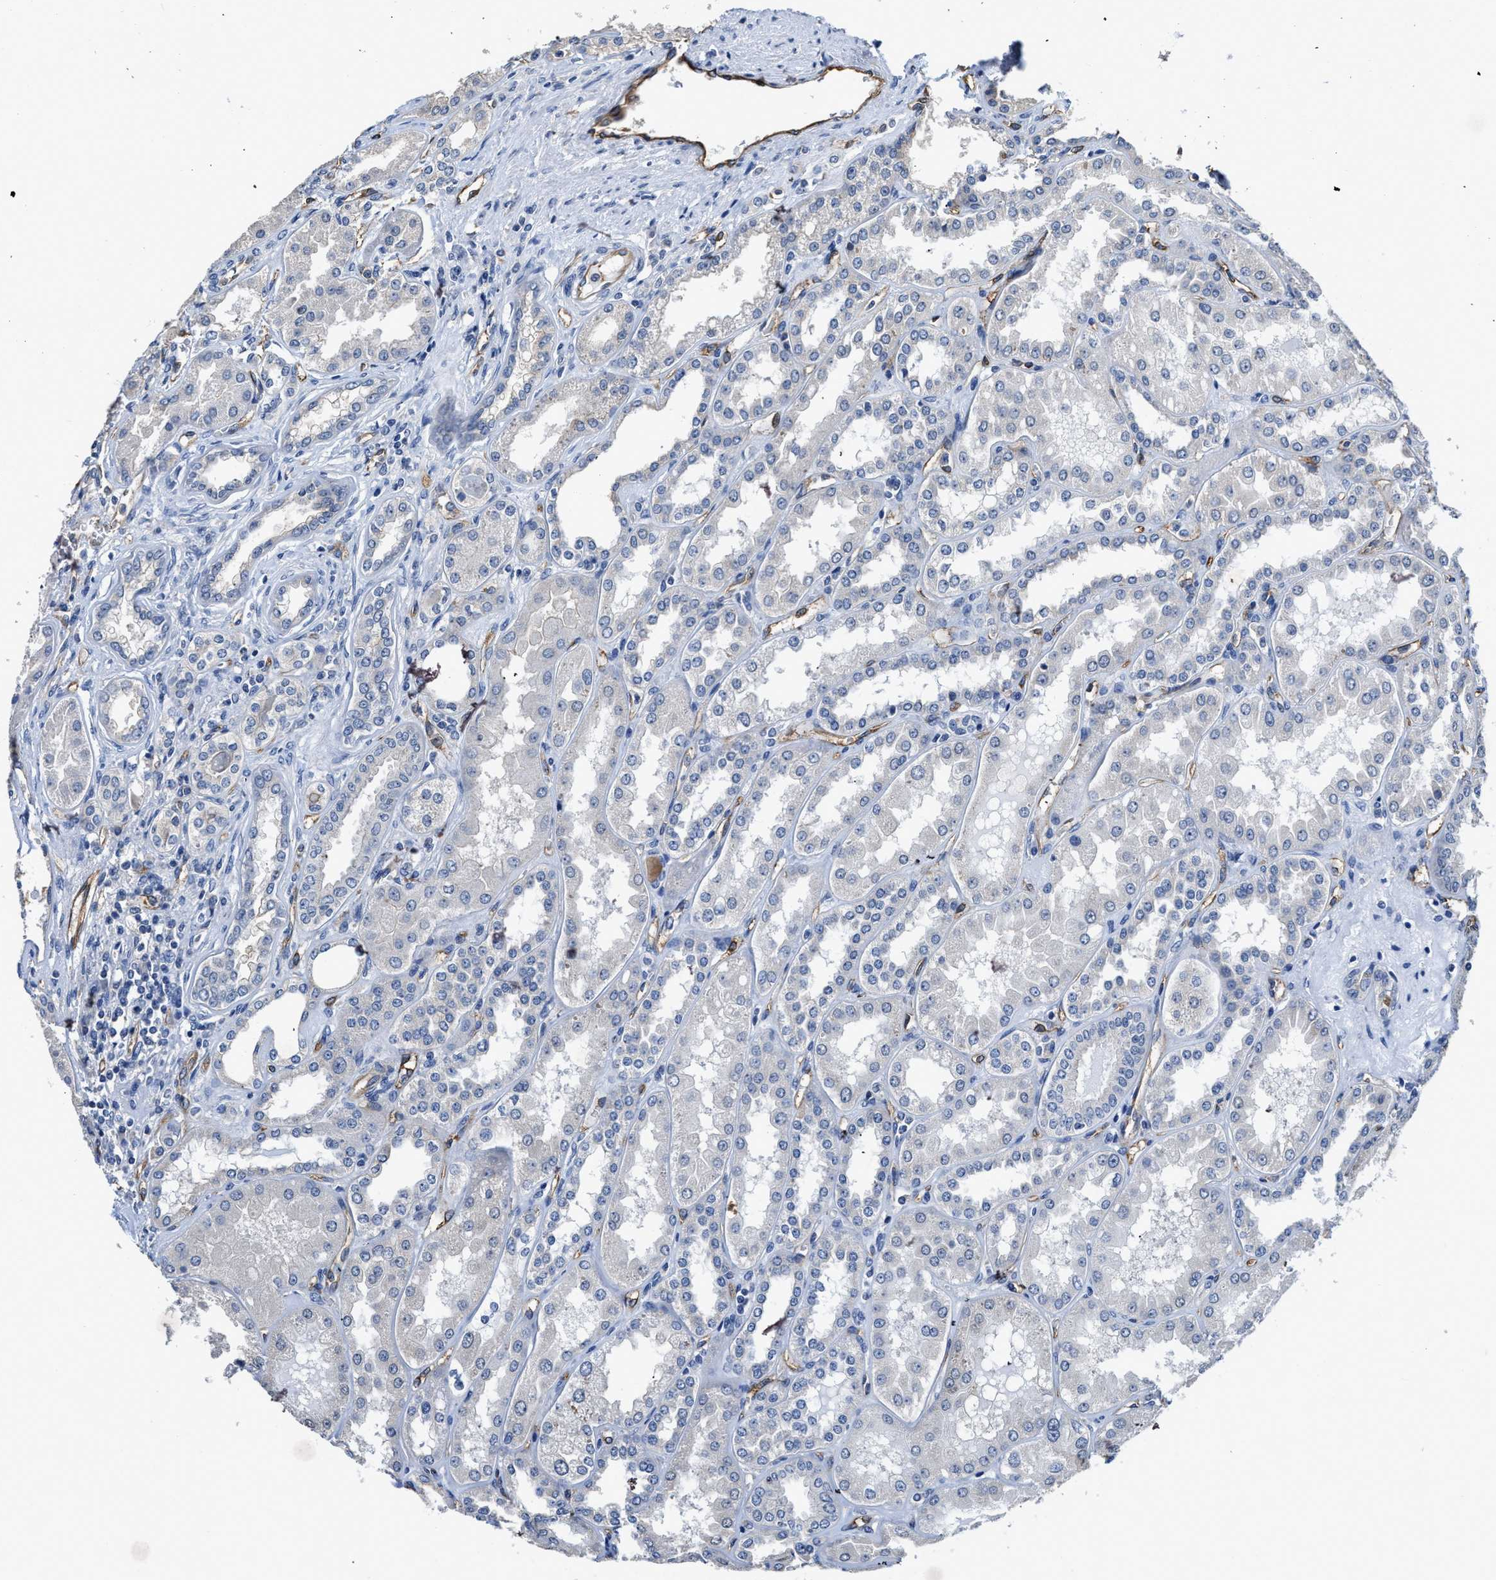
{"staining": {"intensity": "weak", "quantity": "<25%", "location": "cytoplasmic/membranous"}, "tissue": "kidney", "cell_type": "Cells in glomeruli", "image_type": "normal", "snomed": [{"axis": "morphology", "description": "Normal tissue, NOS"}, {"axis": "topography", "description": "Kidney"}], "caption": "An immunohistochemistry (IHC) micrograph of benign kidney is shown. There is no staining in cells in glomeruli of kidney.", "gene": "C22orf42", "patient": {"sex": "female", "age": 56}}